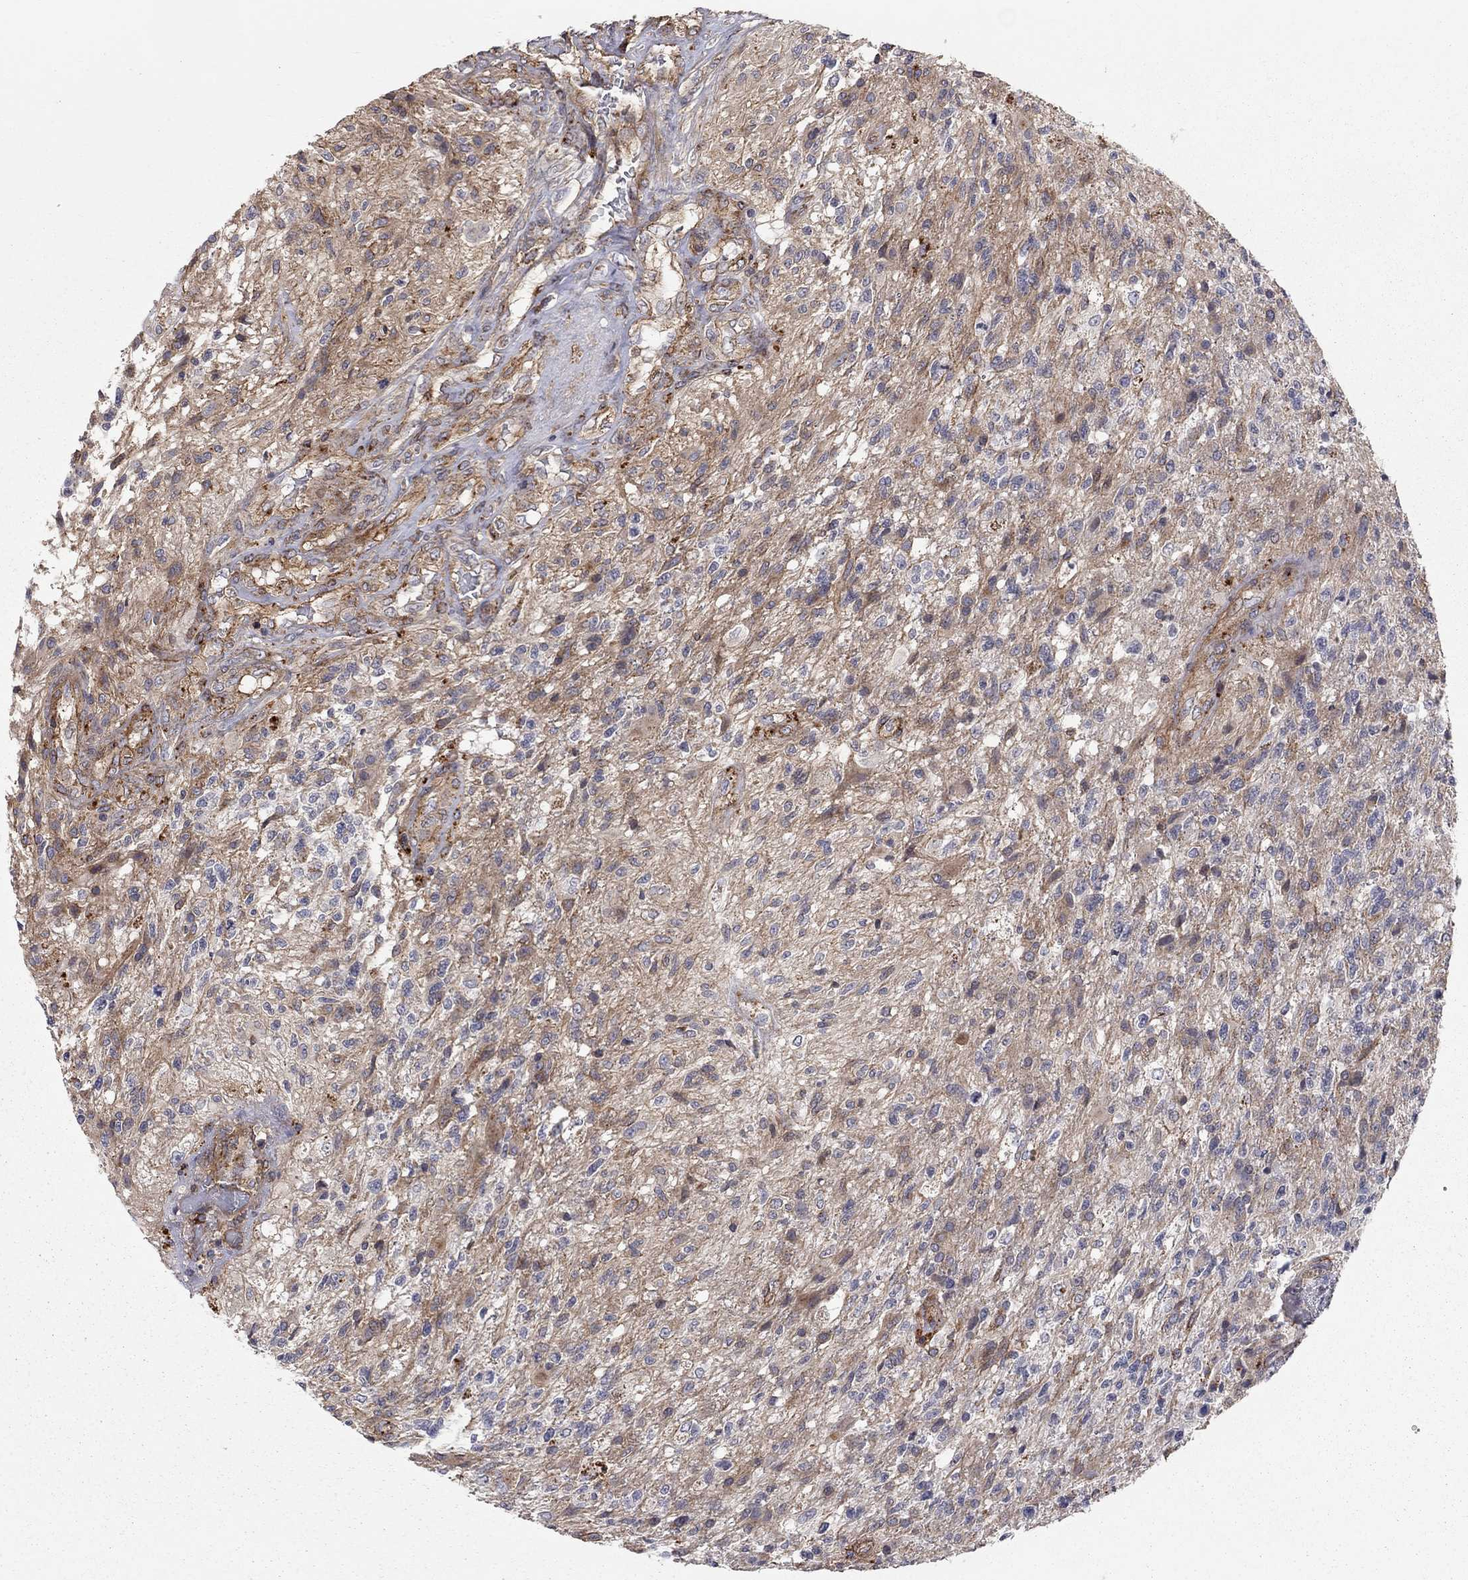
{"staining": {"intensity": "negative", "quantity": "none", "location": "none"}, "tissue": "glioma", "cell_type": "Tumor cells", "image_type": "cancer", "snomed": [{"axis": "morphology", "description": "Glioma, malignant, High grade"}, {"axis": "topography", "description": "Brain"}], "caption": "Protein analysis of malignant high-grade glioma demonstrates no significant positivity in tumor cells.", "gene": "RASEF", "patient": {"sex": "male", "age": 56}}